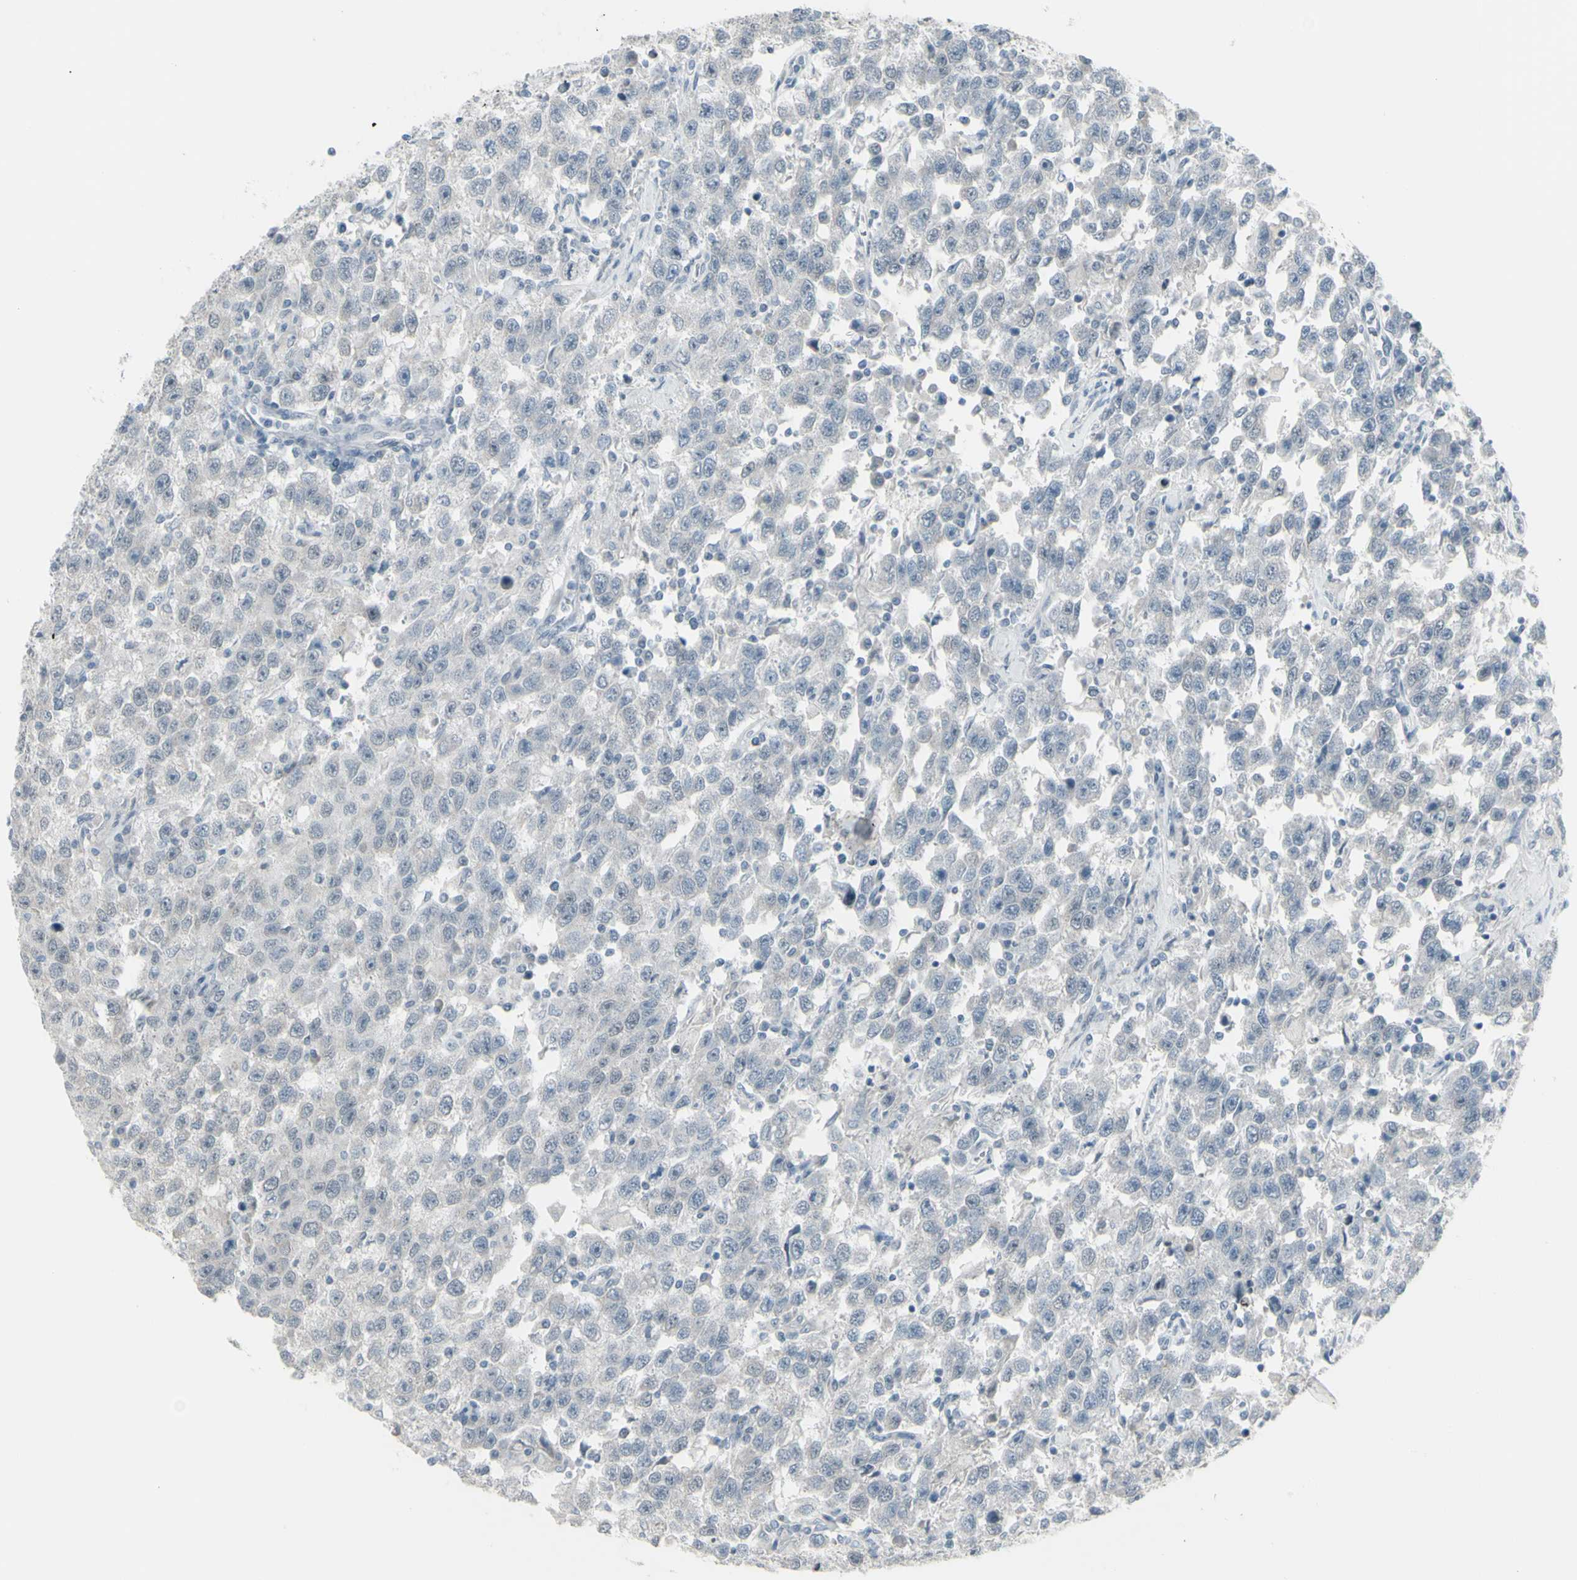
{"staining": {"intensity": "negative", "quantity": "none", "location": "none"}, "tissue": "testis cancer", "cell_type": "Tumor cells", "image_type": "cancer", "snomed": [{"axis": "morphology", "description": "Seminoma, NOS"}, {"axis": "topography", "description": "Testis"}], "caption": "Histopathology image shows no significant protein staining in tumor cells of testis seminoma.", "gene": "RAB3A", "patient": {"sex": "male", "age": 41}}